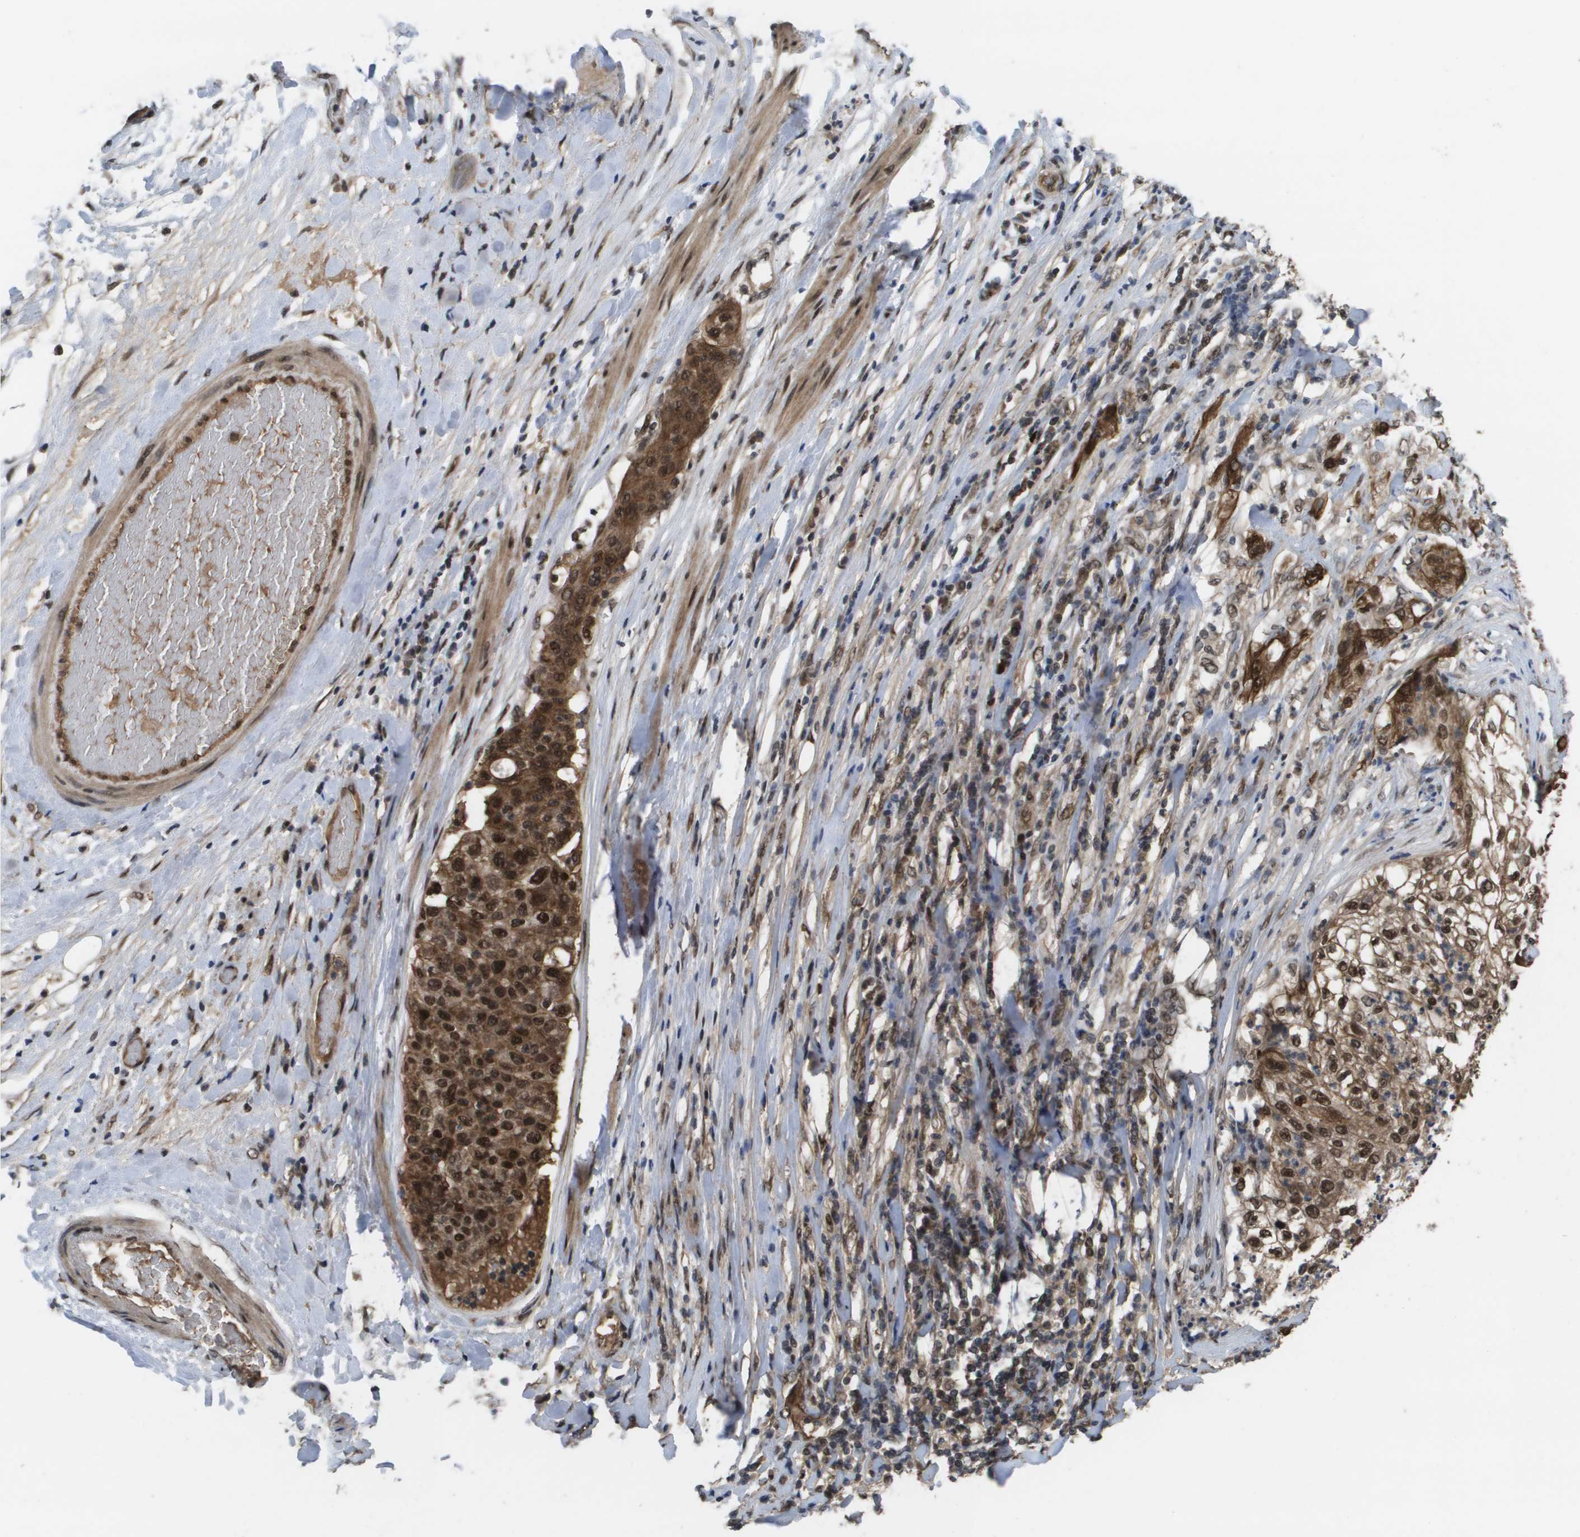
{"staining": {"intensity": "strong", "quantity": ">75%", "location": "cytoplasmic/membranous,nuclear"}, "tissue": "lung cancer", "cell_type": "Tumor cells", "image_type": "cancer", "snomed": [{"axis": "morphology", "description": "Inflammation, NOS"}, {"axis": "morphology", "description": "Squamous cell carcinoma, NOS"}, {"axis": "topography", "description": "Lymph node"}, {"axis": "topography", "description": "Soft tissue"}, {"axis": "topography", "description": "Lung"}], "caption": "IHC image of neoplastic tissue: squamous cell carcinoma (lung) stained using immunohistochemistry demonstrates high levels of strong protein expression localized specifically in the cytoplasmic/membranous and nuclear of tumor cells, appearing as a cytoplasmic/membranous and nuclear brown color.", "gene": "AMBRA1", "patient": {"sex": "male", "age": 66}}